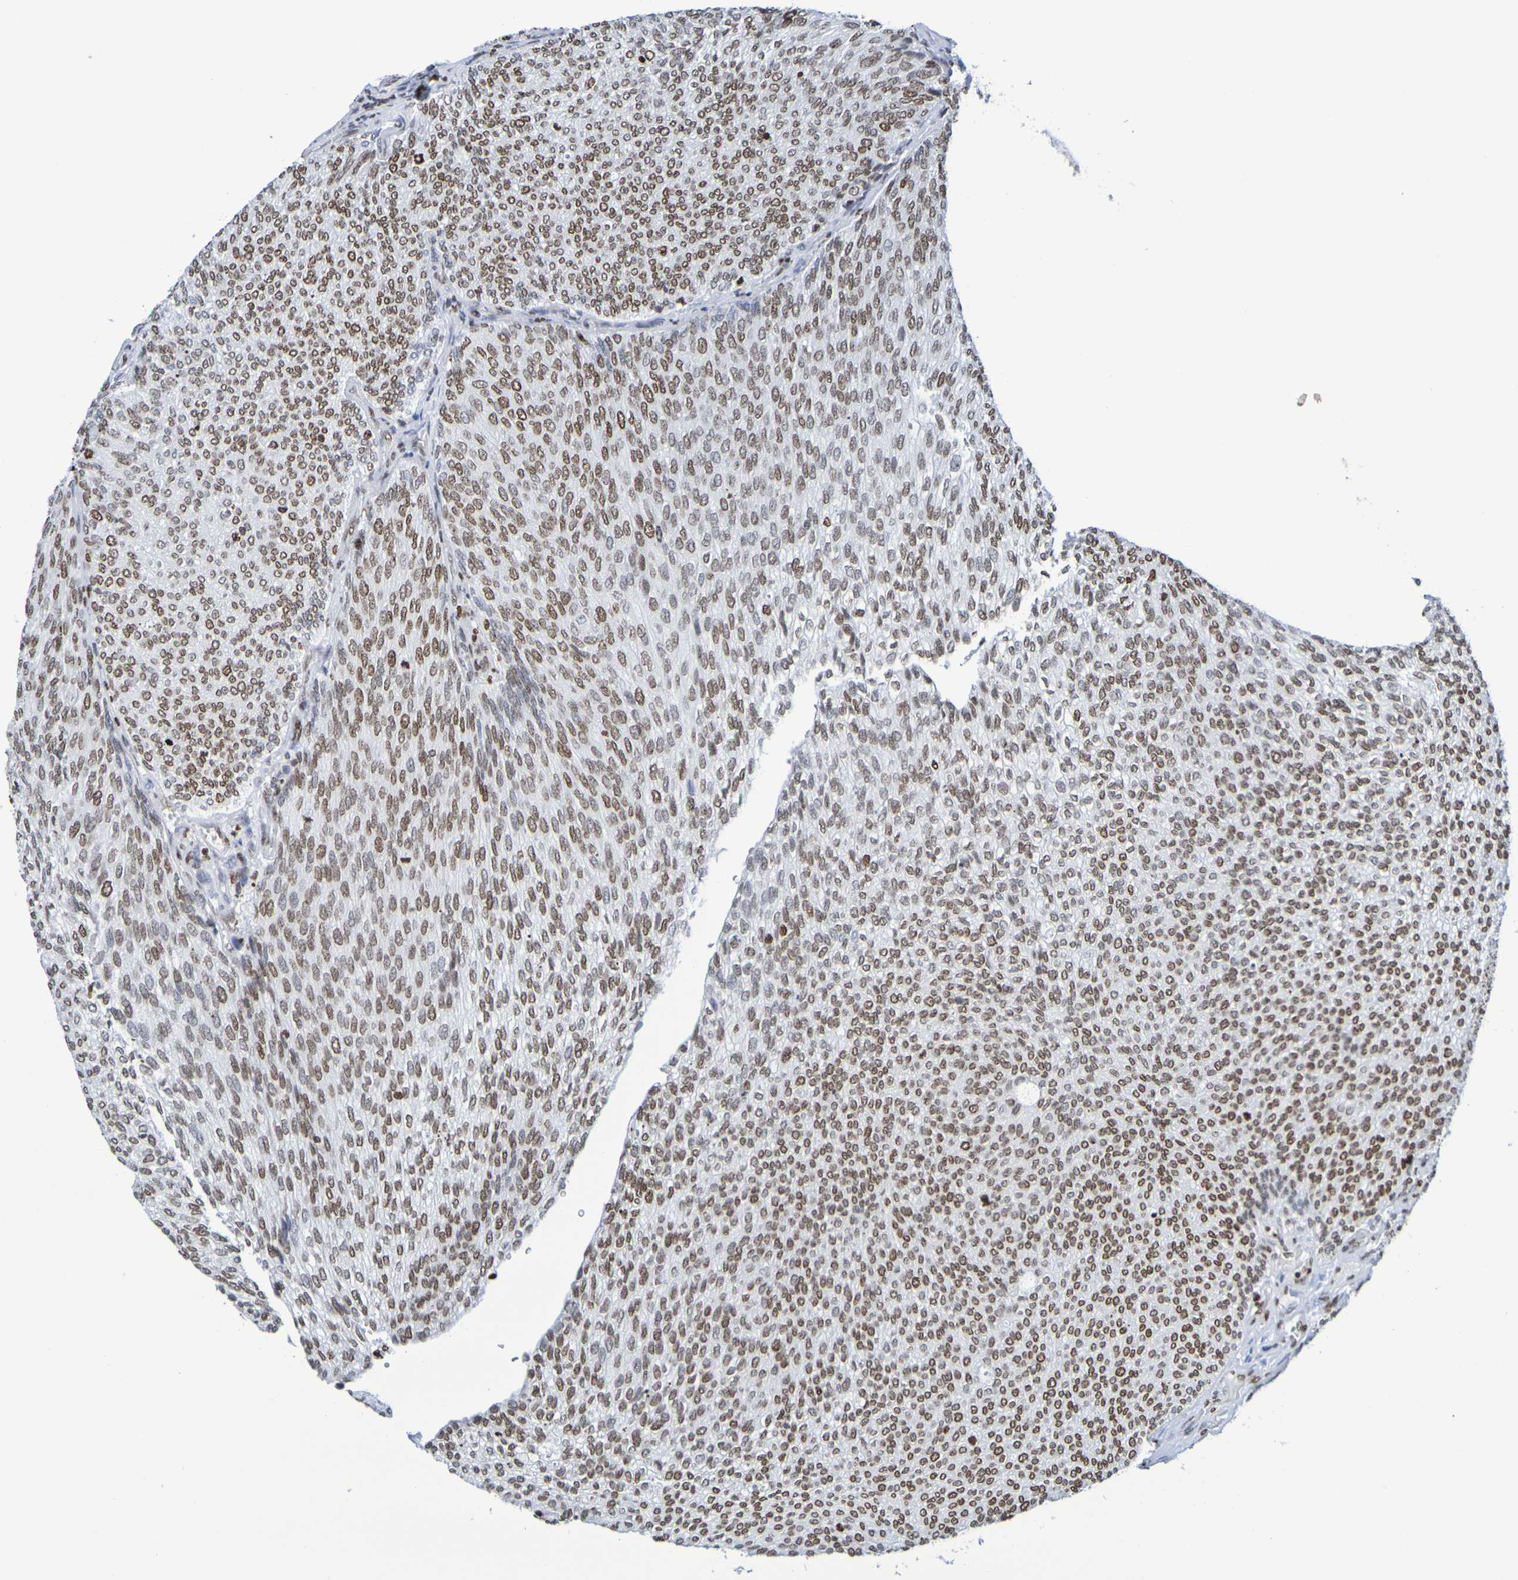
{"staining": {"intensity": "moderate", "quantity": ">75%", "location": "nuclear"}, "tissue": "urothelial cancer", "cell_type": "Tumor cells", "image_type": "cancer", "snomed": [{"axis": "morphology", "description": "Urothelial carcinoma, Low grade"}, {"axis": "topography", "description": "Urinary bladder"}], "caption": "Immunohistochemical staining of urothelial carcinoma (low-grade) displays medium levels of moderate nuclear positivity in approximately >75% of tumor cells.", "gene": "H1-5", "patient": {"sex": "female", "age": 79}}